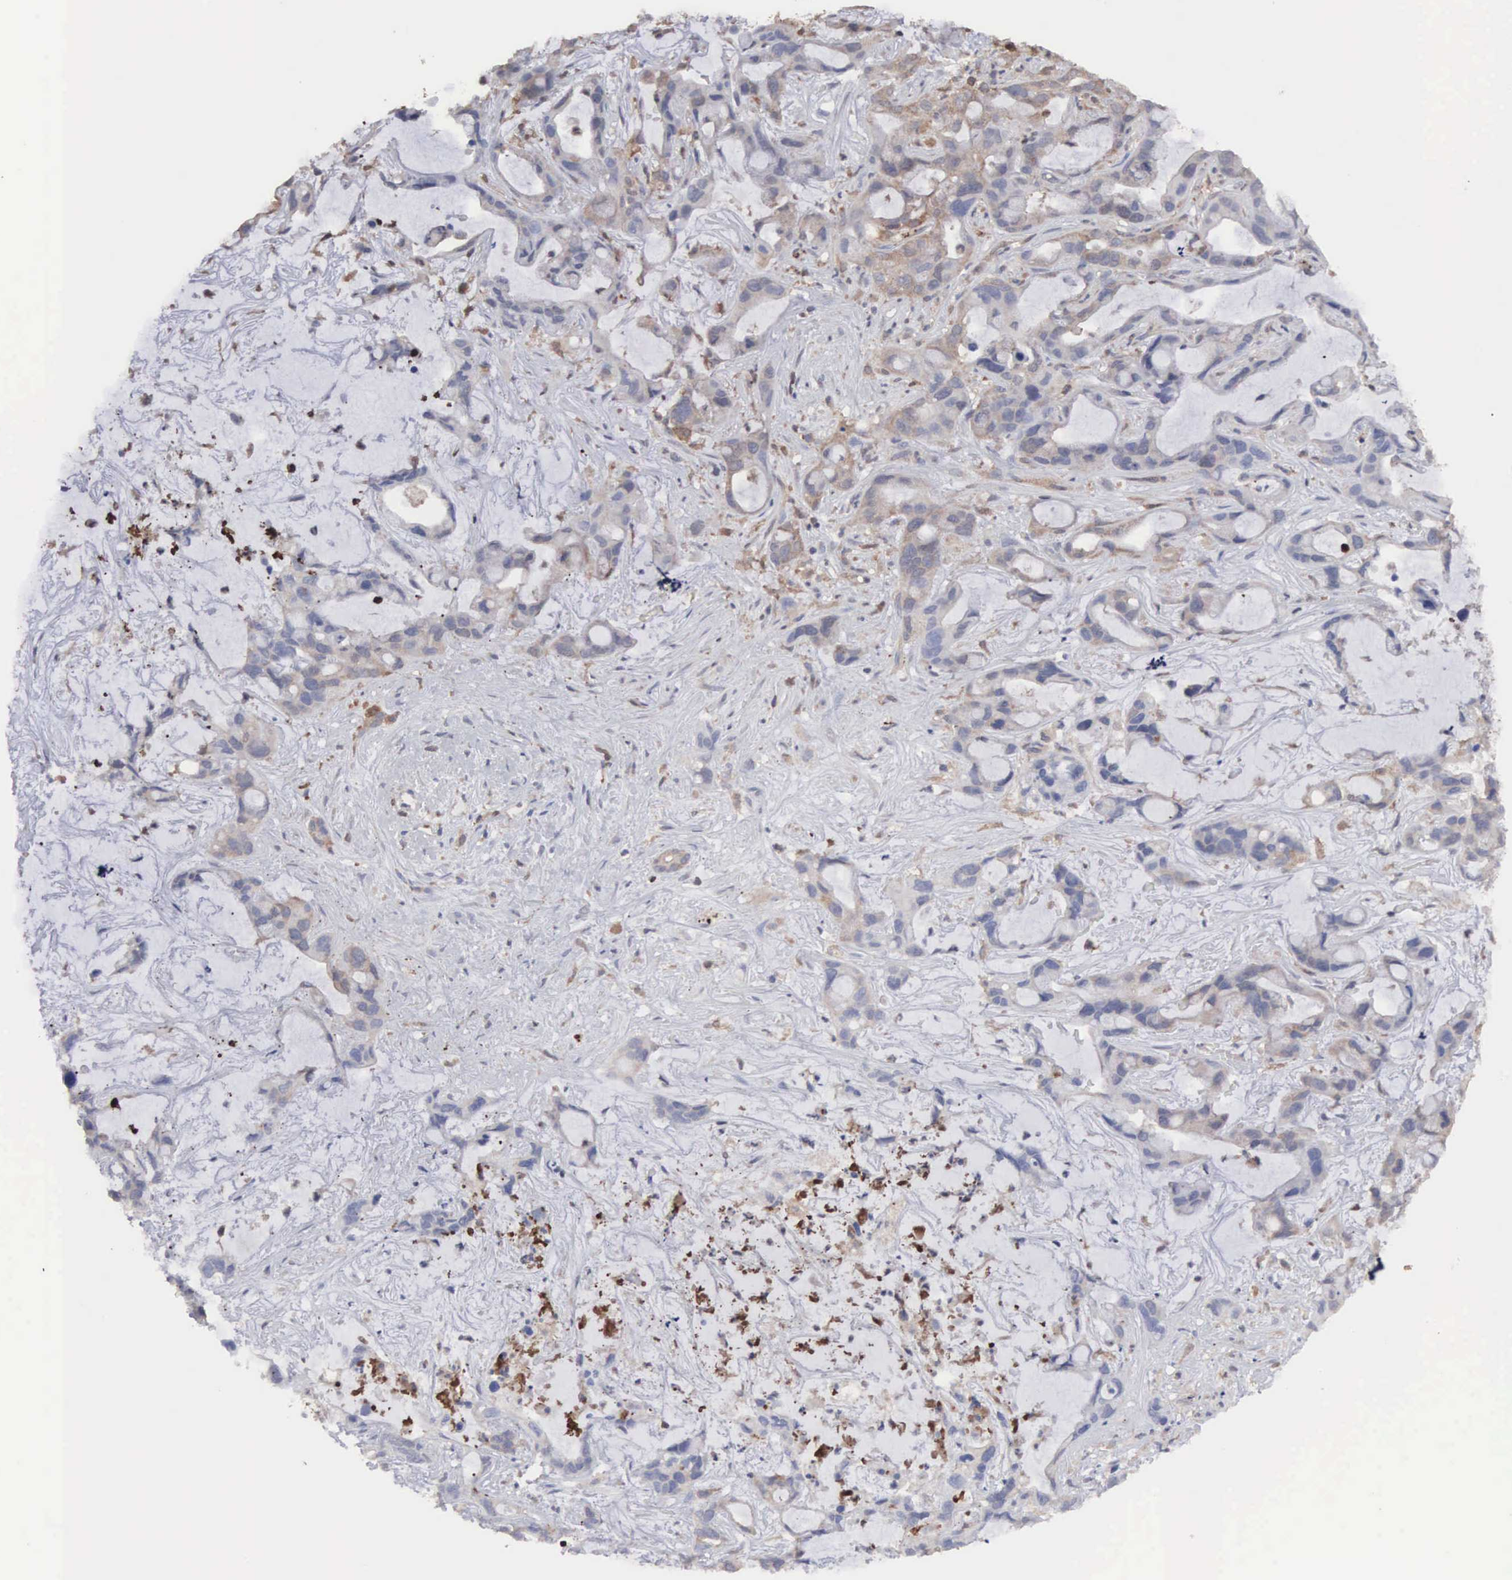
{"staining": {"intensity": "weak", "quantity": ">75%", "location": "cytoplasmic/membranous"}, "tissue": "liver cancer", "cell_type": "Tumor cells", "image_type": "cancer", "snomed": [{"axis": "morphology", "description": "Cholangiocarcinoma"}, {"axis": "topography", "description": "Liver"}], "caption": "High-power microscopy captured an IHC histopathology image of liver cholangiocarcinoma, revealing weak cytoplasmic/membranous staining in approximately >75% of tumor cells. The protein of interest is stained brown, and the nuclei are stained in blue (DAB (3,3'-diaminobenzidine) IHC with brightfield microscopy, high magnification).", "gene": "MTHFD1", "patient": {"sex": "female", "age": 65}}